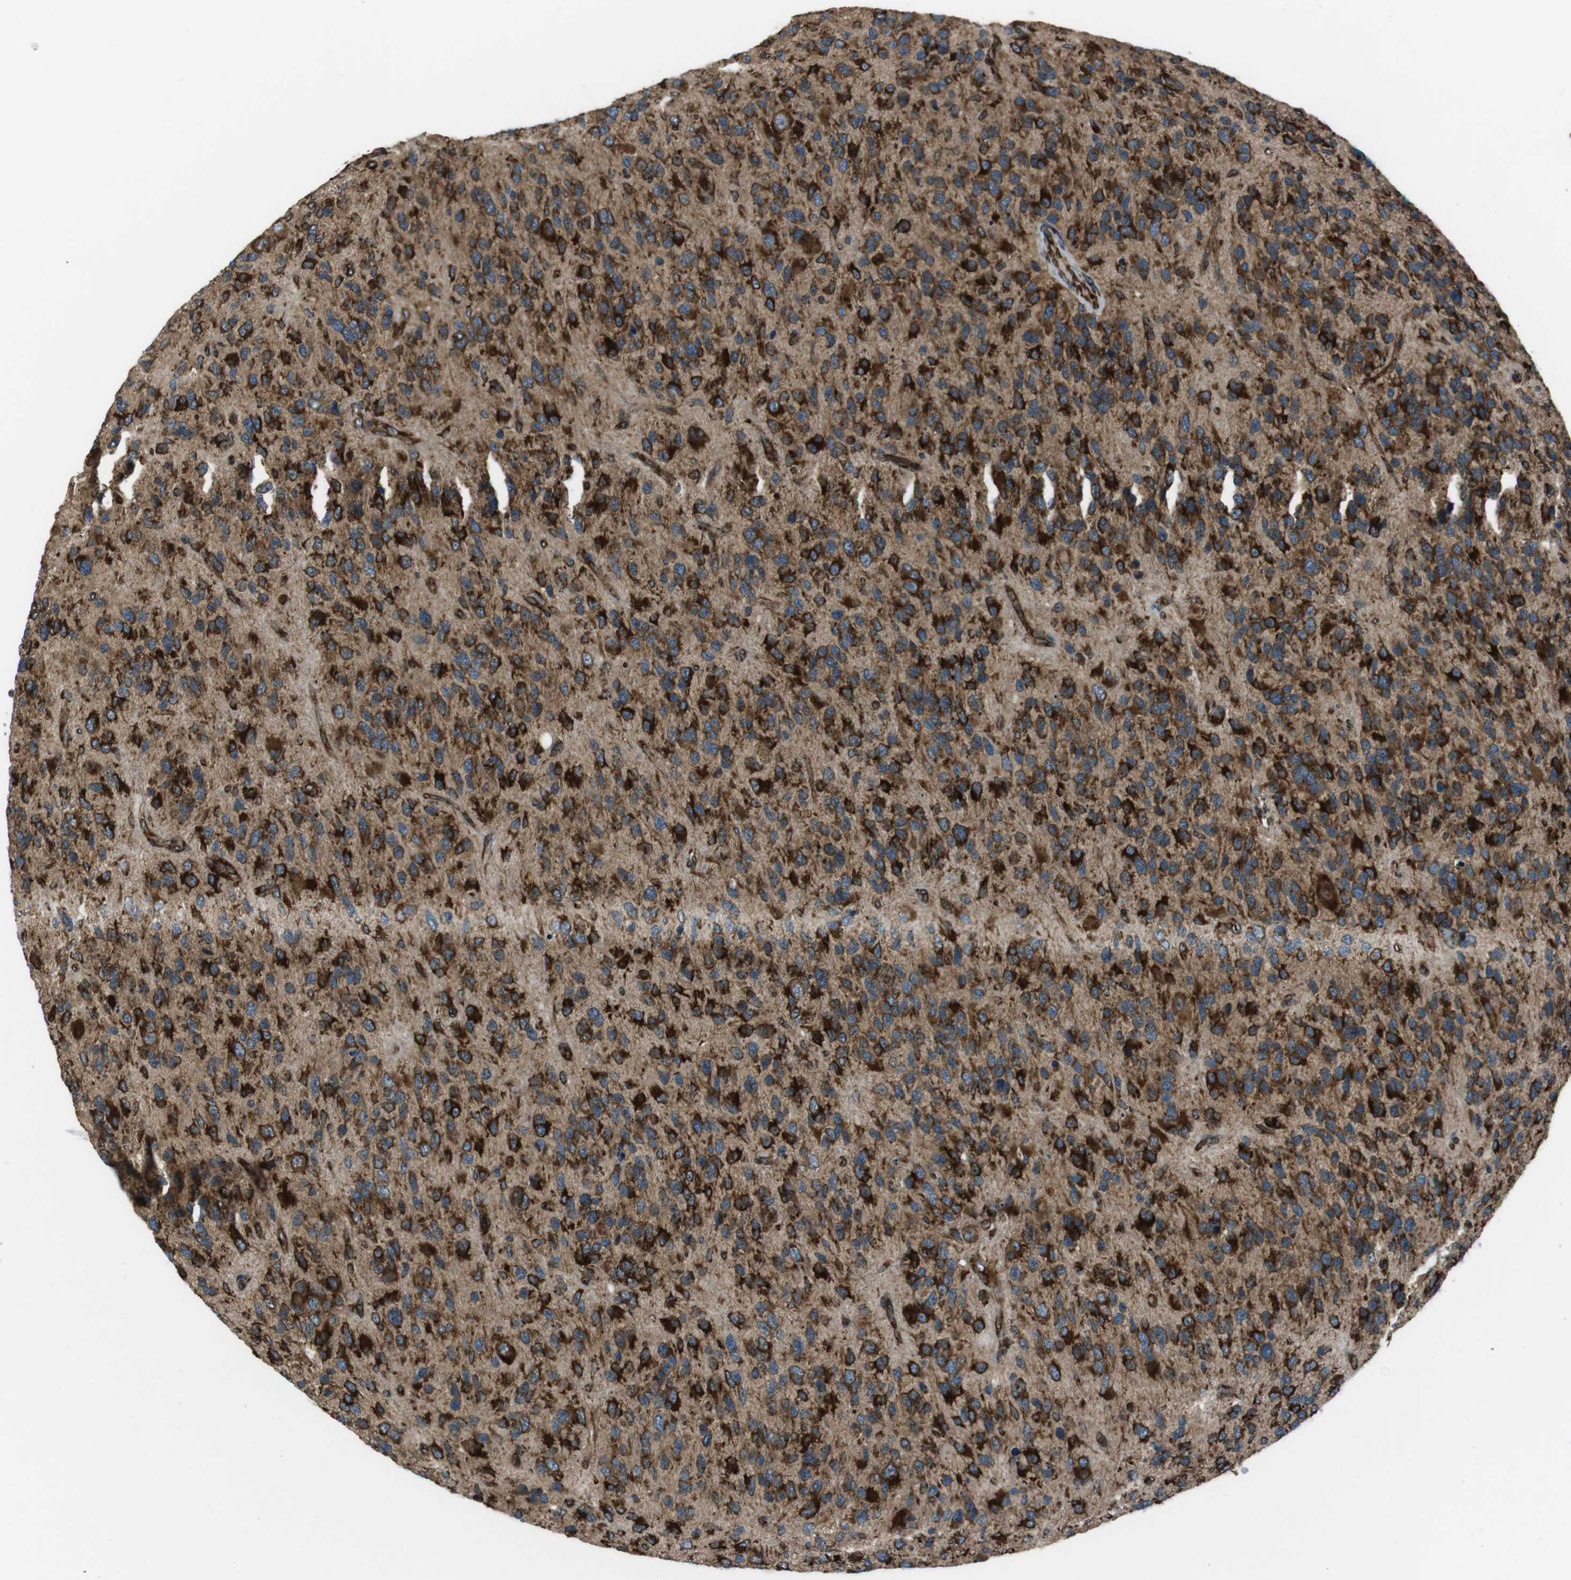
{"staining": {"intensity": "strong", "quantity": ">75%", "location": "cytoplasmic/membranous"}, "tissue": "glioma", "cell_type": "Tumor cells", "image_type": "cancer", "snomed": [{"axis": "morphology", "description": "Glioma, malignant, High grade"}, {"axis": "topography", "description": "Brain"}], "caption": "Protein expression by IHC exhibits strong cytoplasmic/membranous expression in about >75% of tumor cells in malignant glioma (high-grade). The protein is stained brown, and the nuclei are stained in blue (DAB (3,3'-diaminobenzidine) IHC with brightfield microscopy, high magnification).", "gene": "KTN1", "patient": {"sex": "female", "age": 58}}